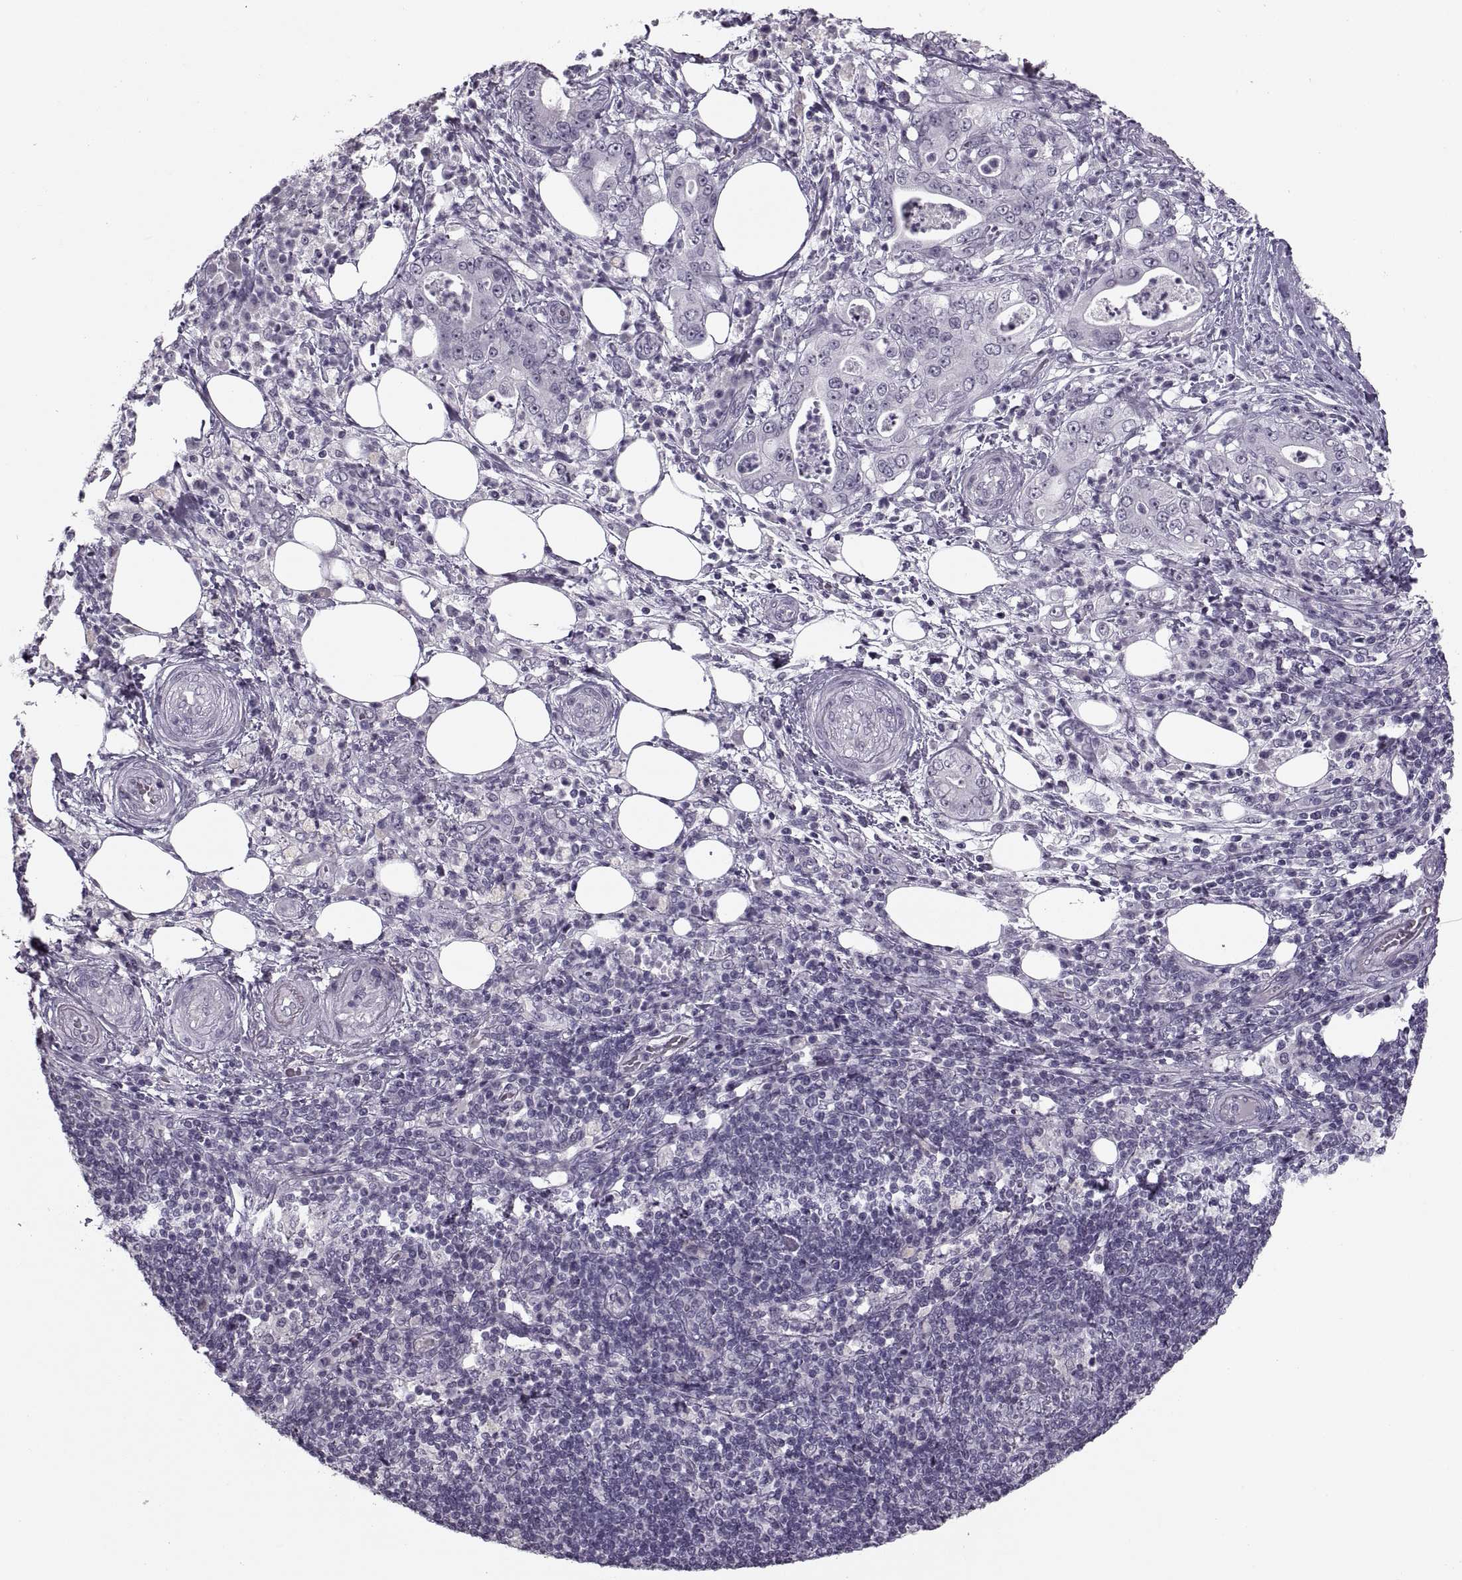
{"staining": {"intensity": "negative", "quantity": "none", "location": "none"}, "tissue": "pancreatic cancer", "cell_type": "Tumor cells", "image_type": "cancer", "snomed": [{"axis": "morphology", "description": "Adenocarcinoma, NOS"}, {"axis": "topography", "description": "Pancreas"}], "caption": "Micrograph shows no significant protein positivity in tumor cells of pancreatic adenocarcinoma. Nuclei are stained in blue.", "gene": "PAGE5", "patient": {"sex": "male", "age": 71}}